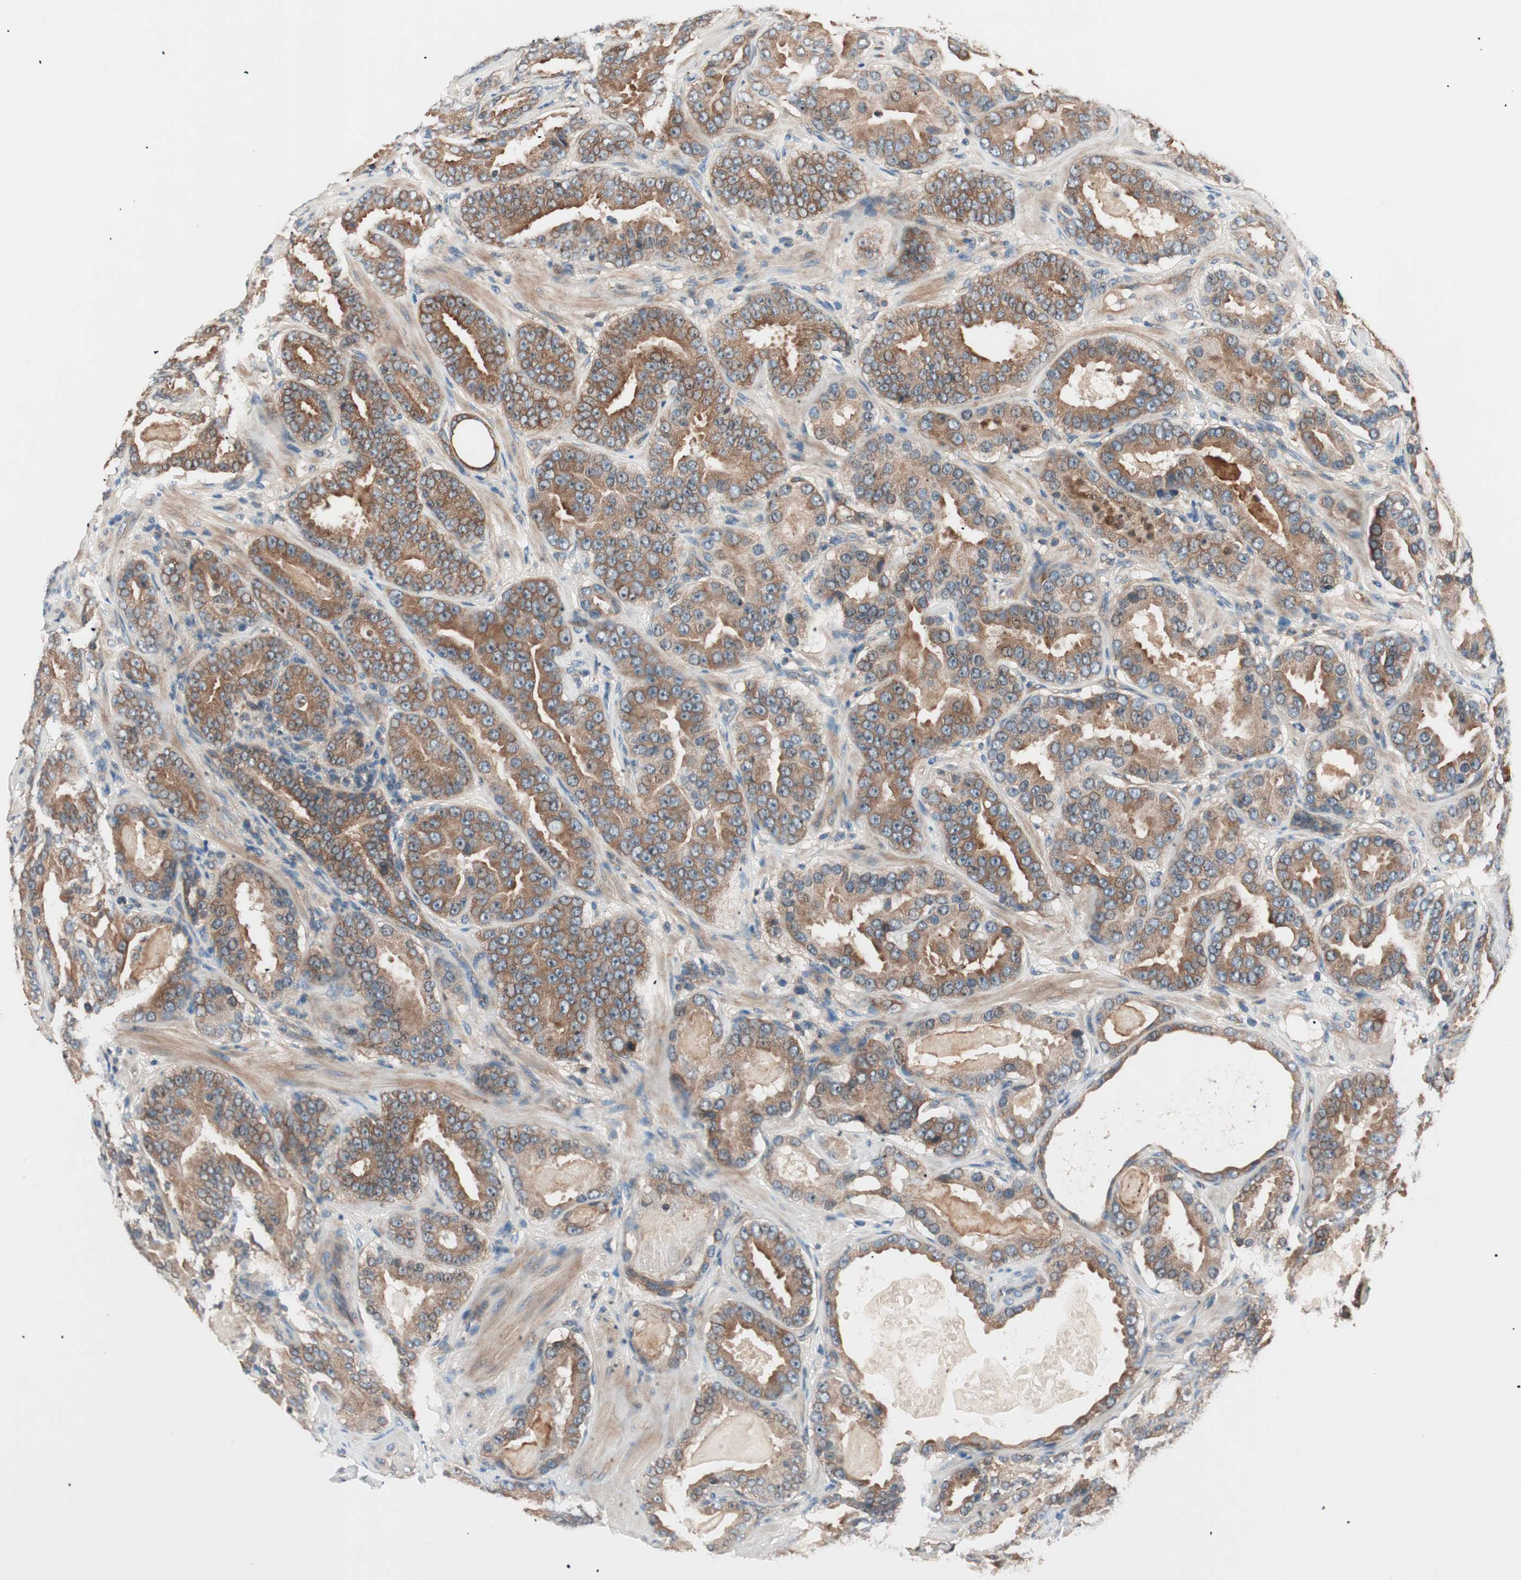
{"staining": {"intensity": "strong", "quantity": ">75%", "location": "cytoplasmic/membranous"}, "tissue": "prostate cancer", "cell_type": "Tumor cells", "image_type": "cancer", "snomed": [{"axis": "morphology", "description": "Adenocarcinoma, Low grade"}, {"axis": "topography", "description": "Prostate"}], "caption": "Protein staining reveals strong cytoplasmic/membranous staining in approximately >75% of tumor cells in adenocarcinoma (low-grade) (prostate). Nuclei are stained in blue.", "gene": "TSG101", "patient": {"sex": "male", "age": 59}}